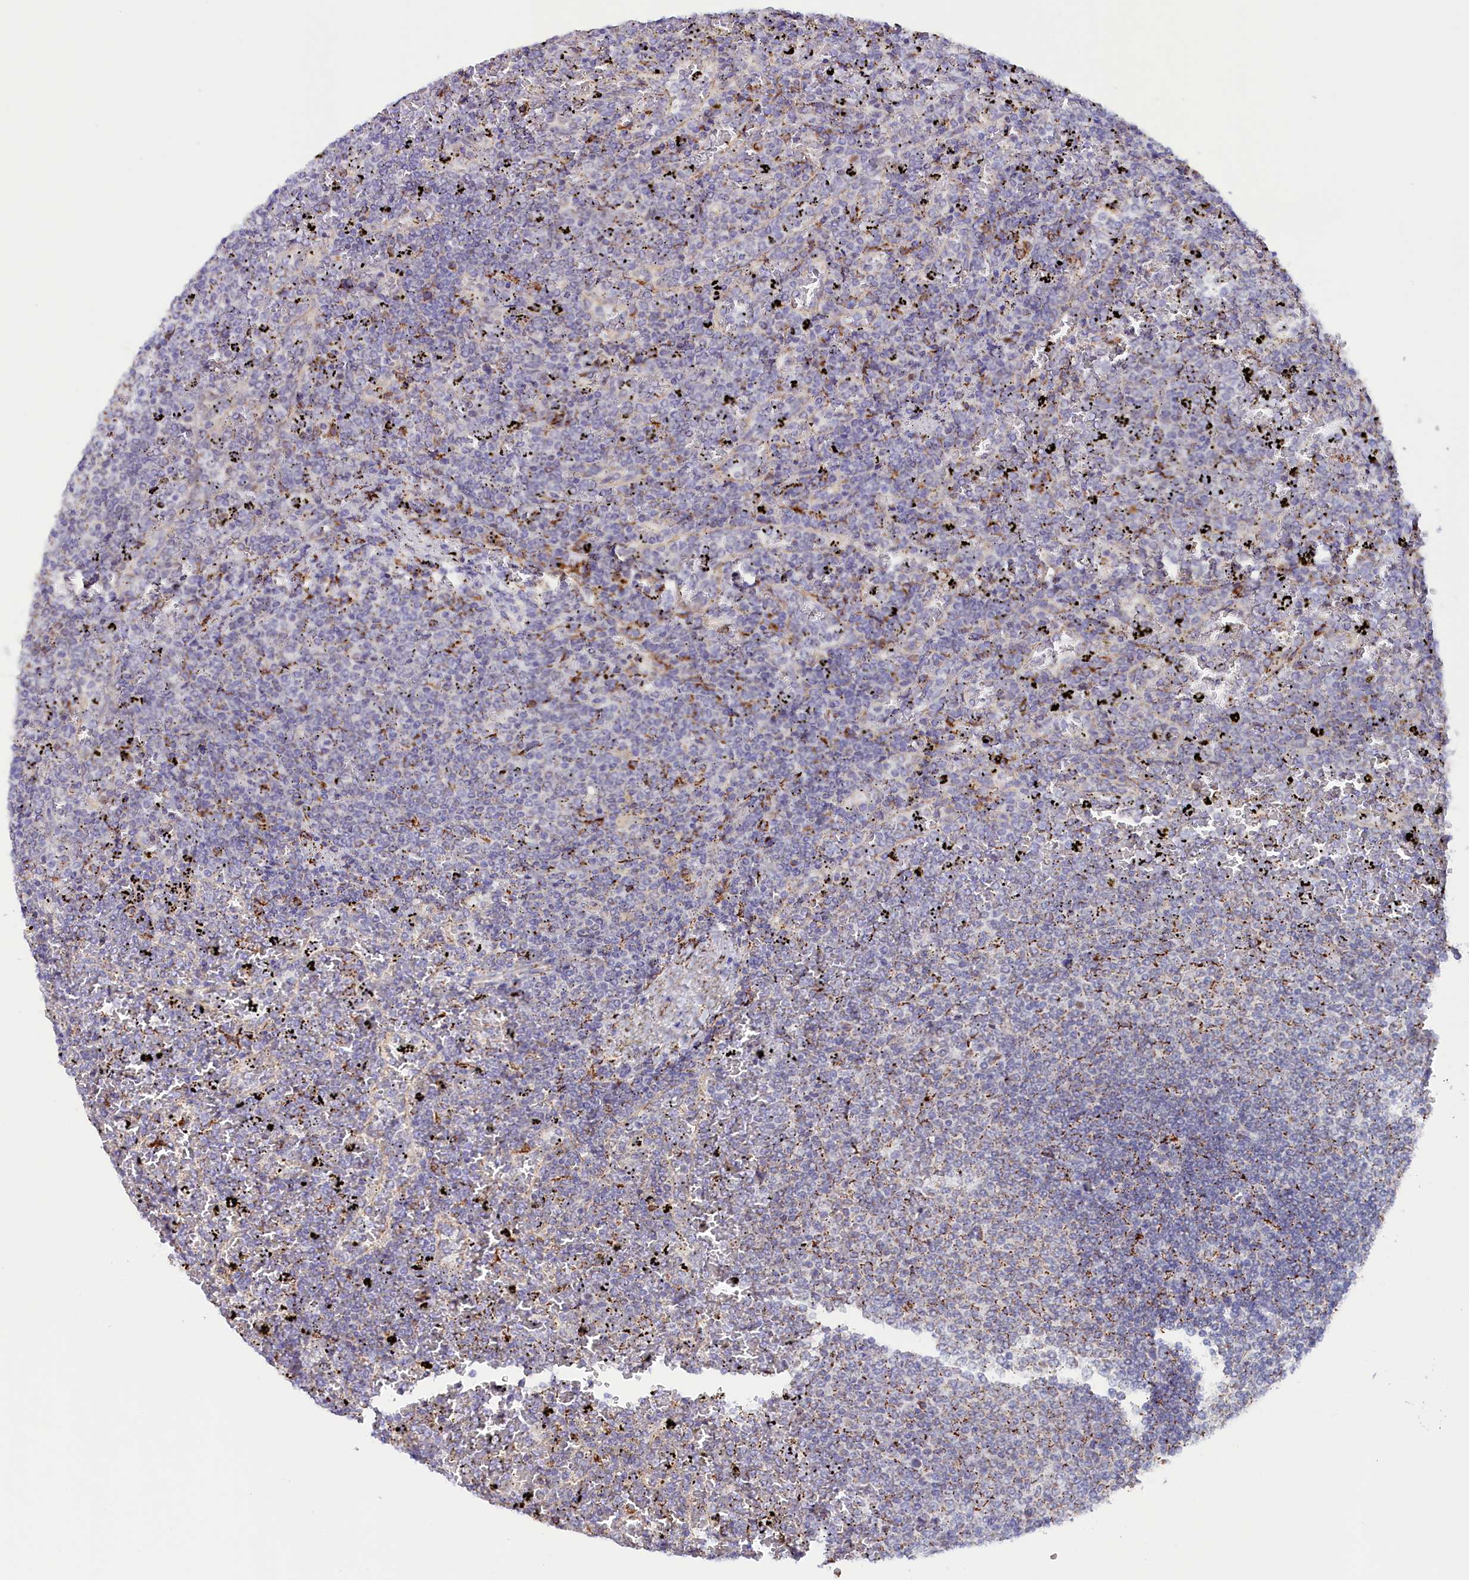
{"staining": {"intensity": "negative", "quantity": "none", "location": "none"}, "tissue": "lymphoma", "cell_type": "Tumor cells", "image_type": "cancer", "snomed": [{"axis": "morphology", "description": "Malignant lymphoma, non-Hodgkin's type, Low grade"}, {"axis": "topography", "description": "Spleen"}], "caption": "Immunohistochemistry (IHC) micrograph of human malignant lymphoma, non-Hodgkin's type (low-grade) stained for a protein (brown), which demonstrates no expression in tumor cells.", "gene": "AKTIP", "patient": {"sex": "female", "age": 77}}